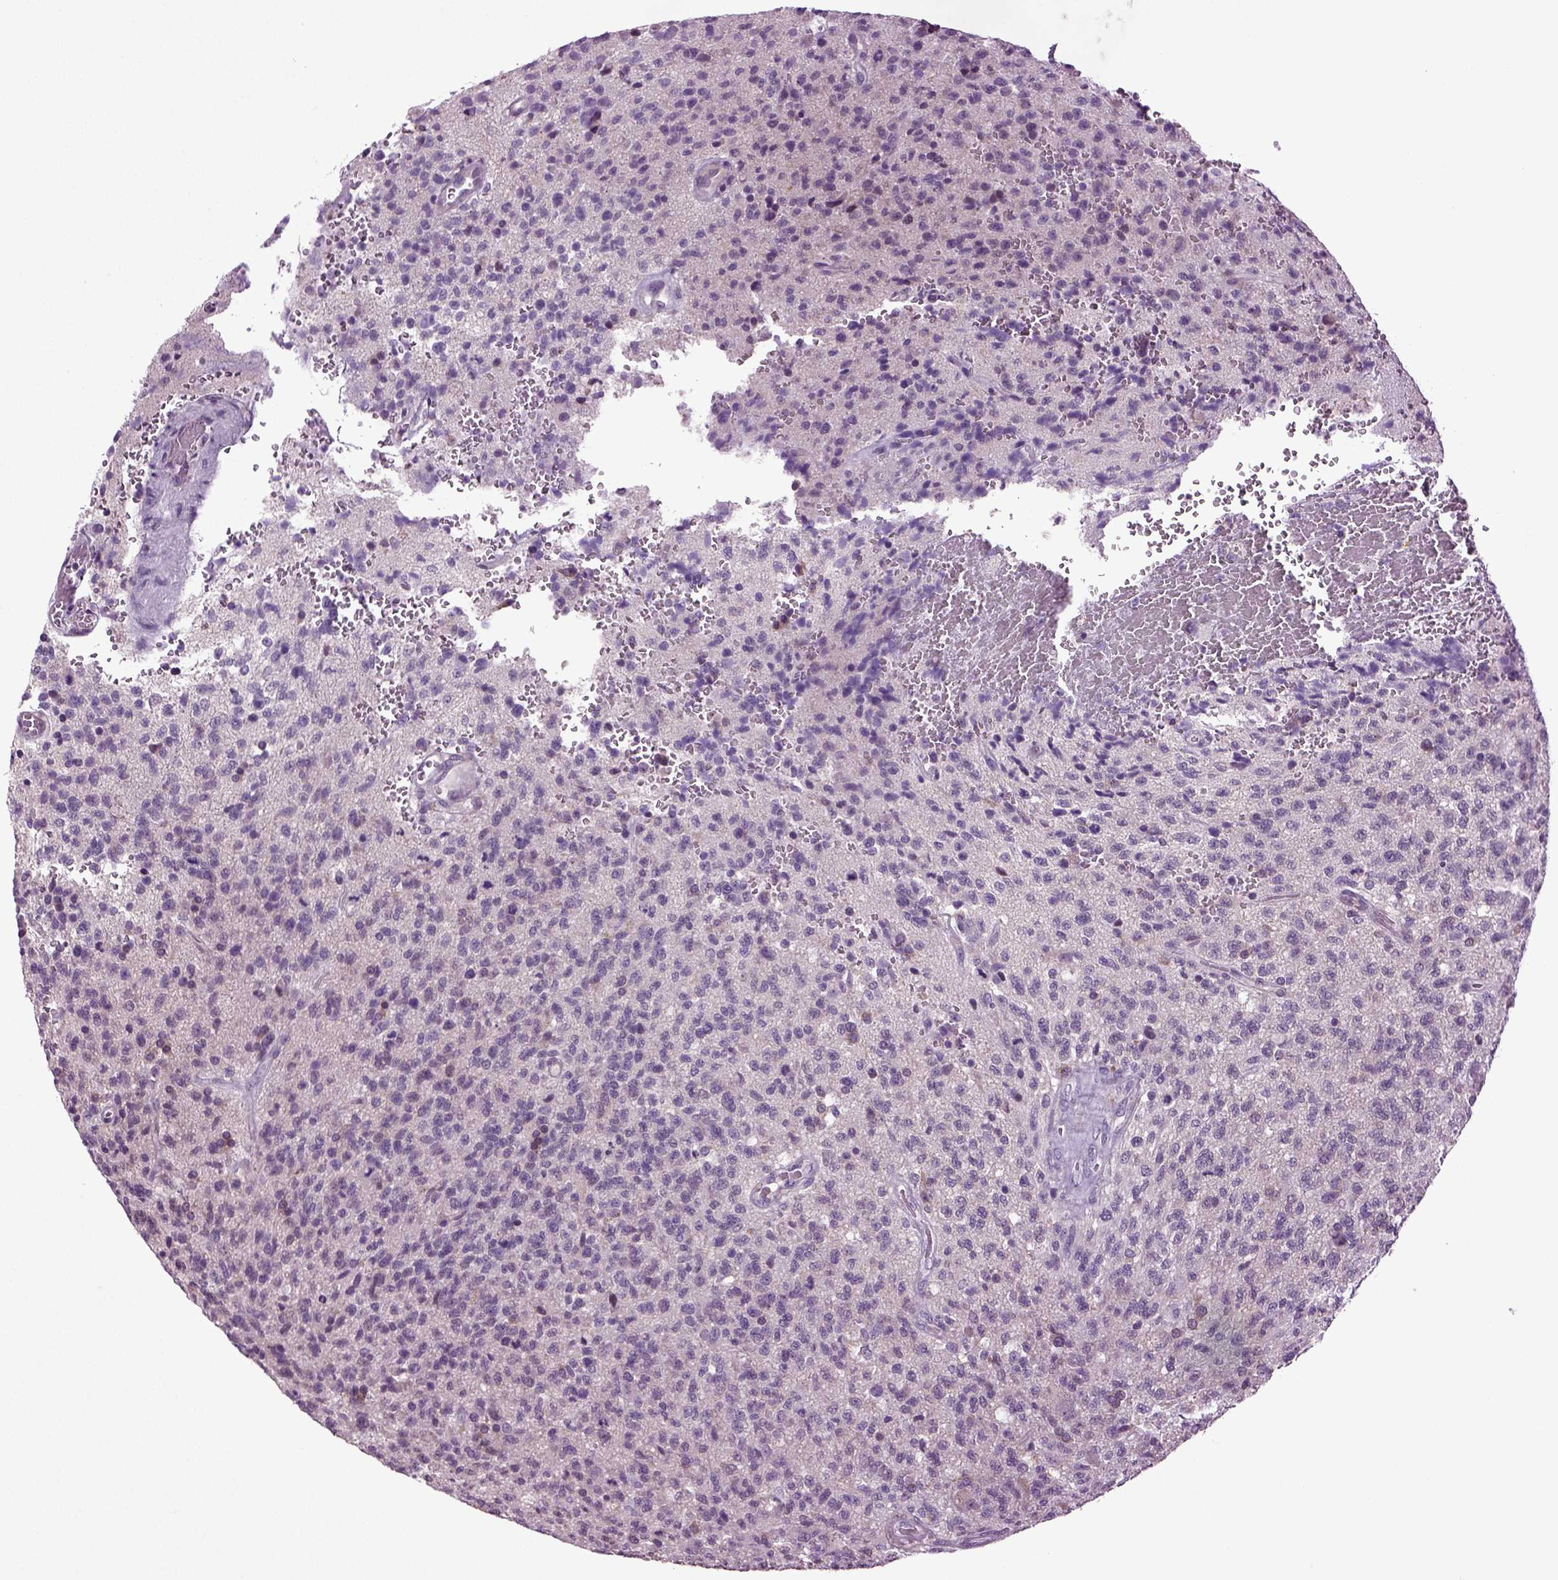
{"staining": {"intensity": "negative", "quantity": "none", "location": "none"}, "tissue": "glioma", "cell_type": "Tumor cells", "image_type": "cancer", "snomed": [{"axis": "morphology", "description": "Glioma, malignant, High grade"}, {"axis": "topography", "description": "Brain"}], "caption": "DAB immunohistochemical staining of malignant glioma (high-grade) reveals no significant expression in tumor cells. Brightfield microscopy of immunohistochemistry stained with DAB (3,3'-diaminobenzidine) (brown) and hematoxylin (blue), captured at high magnification.", "gene": "PLCH2", "patient": {"sex": "male", "age": 56}}